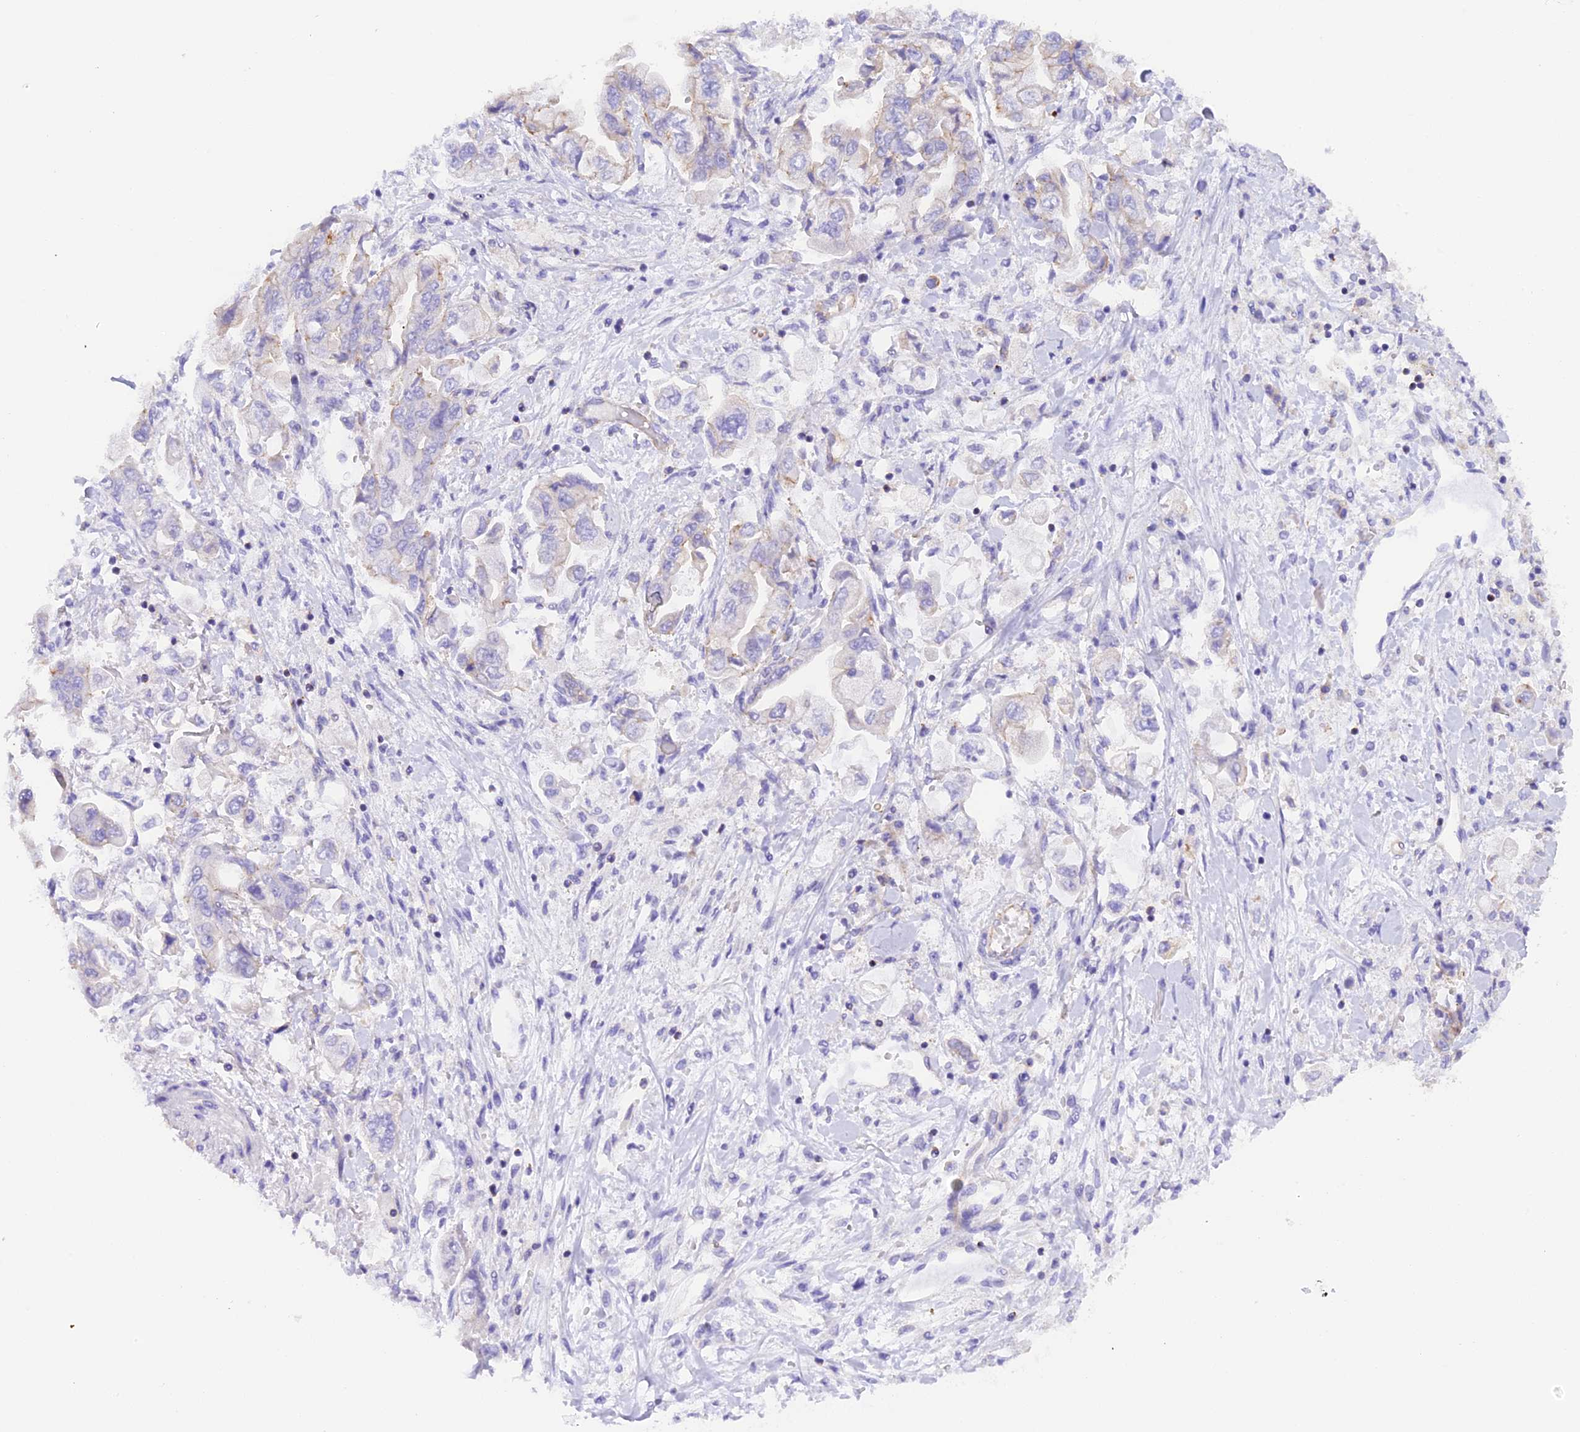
{"staining": {"intensity": "negative", "quantity": "none", "location": "none"}, "tissue": "stomach cancer", "cell_type": "Tumor cells", "image_type": "cancer", "snomed": [{"axis": "morphology", "description": "Adenocarcinoma, NOS"}, {"axis": "topography", "description": "Stomach"}], "caption": "Immunohistochemical staining of stomach cancer exhibits no significant staining in tumor cells.", "gene": "FAM193A", "patient": {"sex": "male", "age": 62}}